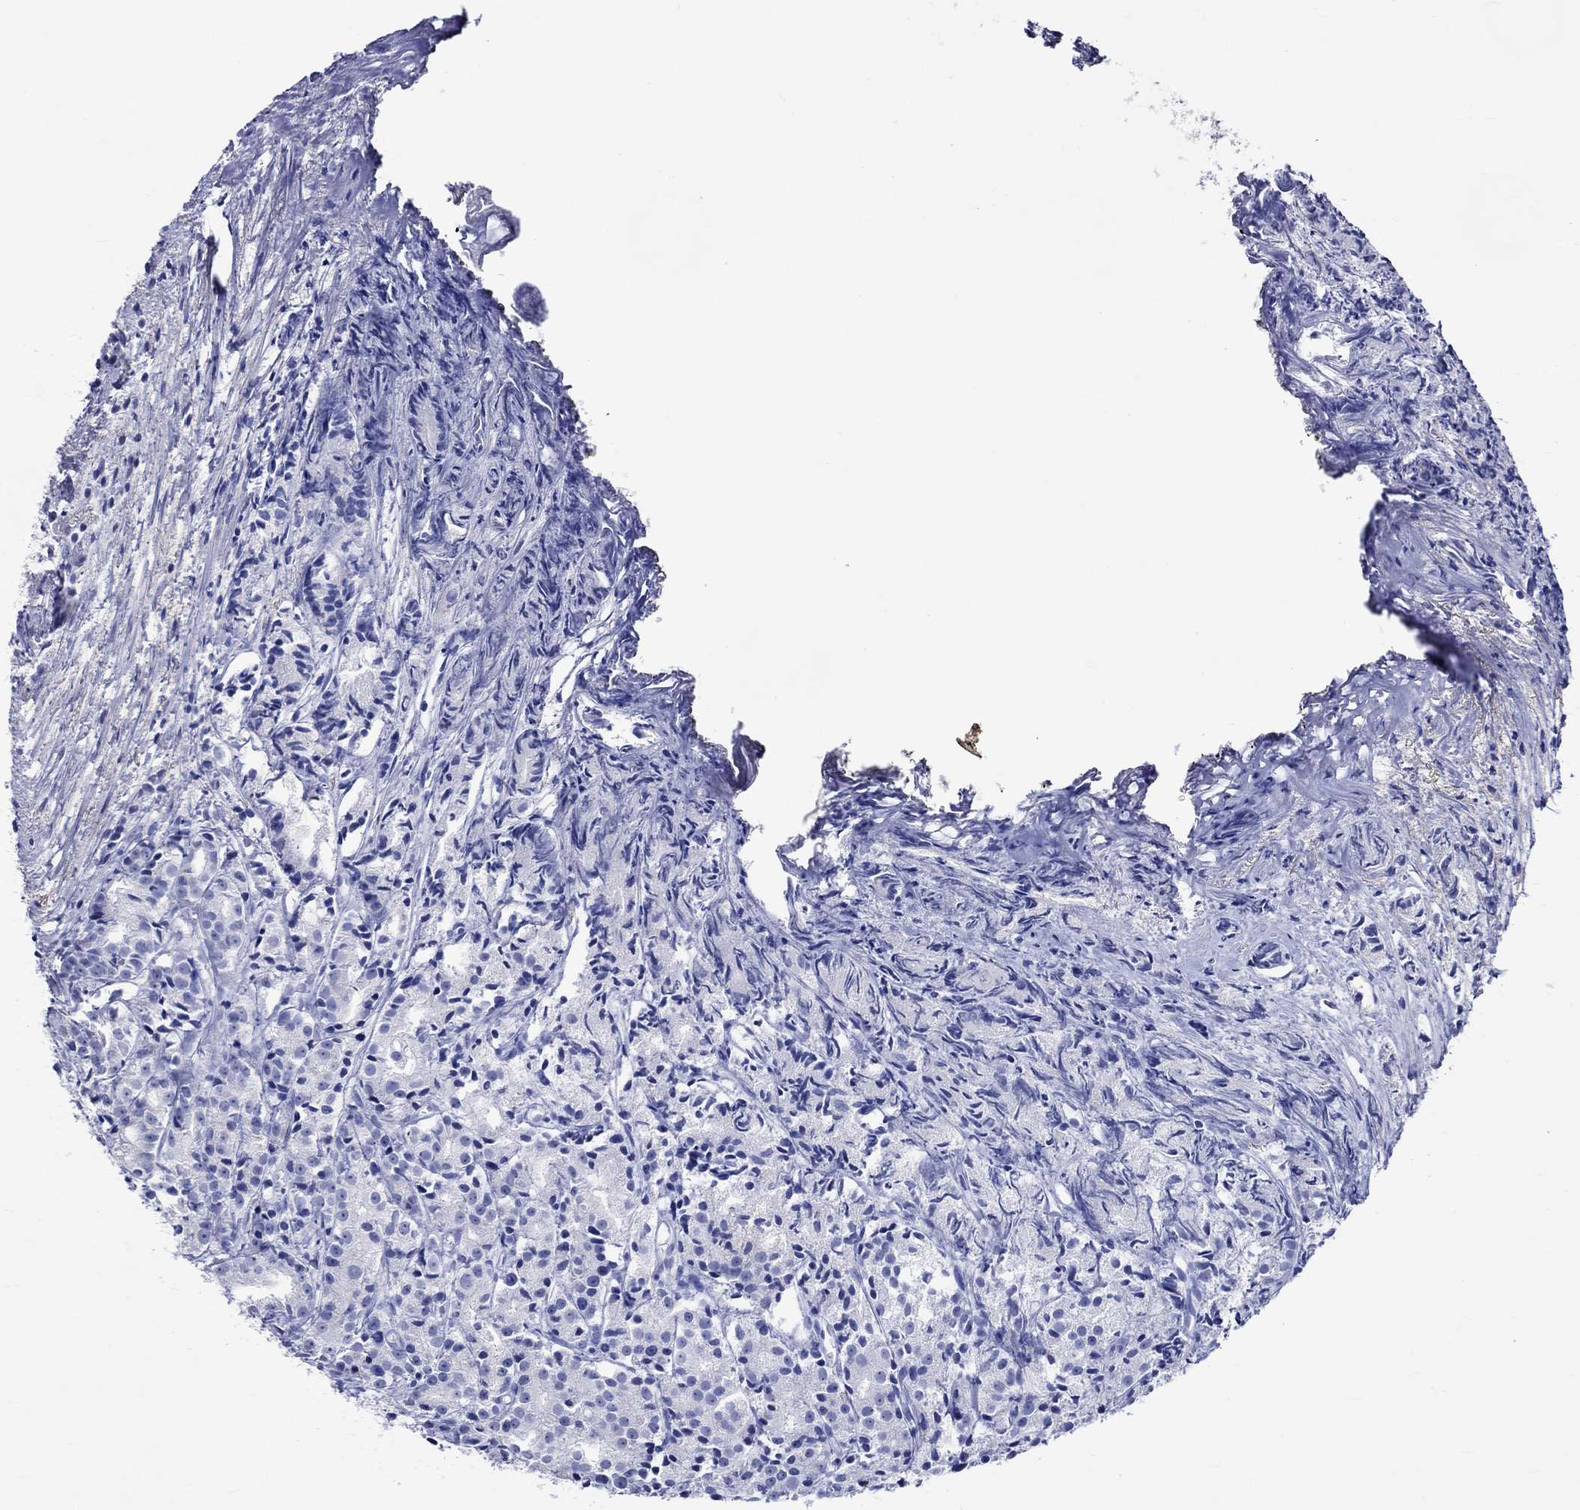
{"staining": {"intensity": "negative", "quantity": "none", "location": "none"}, "tissue": "prostate cancer", "cell_type": "Tumor cells", "image_type": "cancer", "snomed": [{"axis": "morphology", "description": "Adenocarcinoma, Medium grade"}, {"axis": "topography", "description": "Prostate"}], "caption": "DAB (3,3'-diaminobenzidine) immunohistochemical staining of human adenocarcinoma (medium-grade) (prostate) demonstrates no significant staining in tumor cells. (Stains: DAB (3,3'-diaminobenzidine) immunohistochemistry with hematoxylin counter stain, Microscopy: brightfield microscopy at high magnification).", "gene": "KLHL35", "patient": {"sex": "male", "age": 74}}